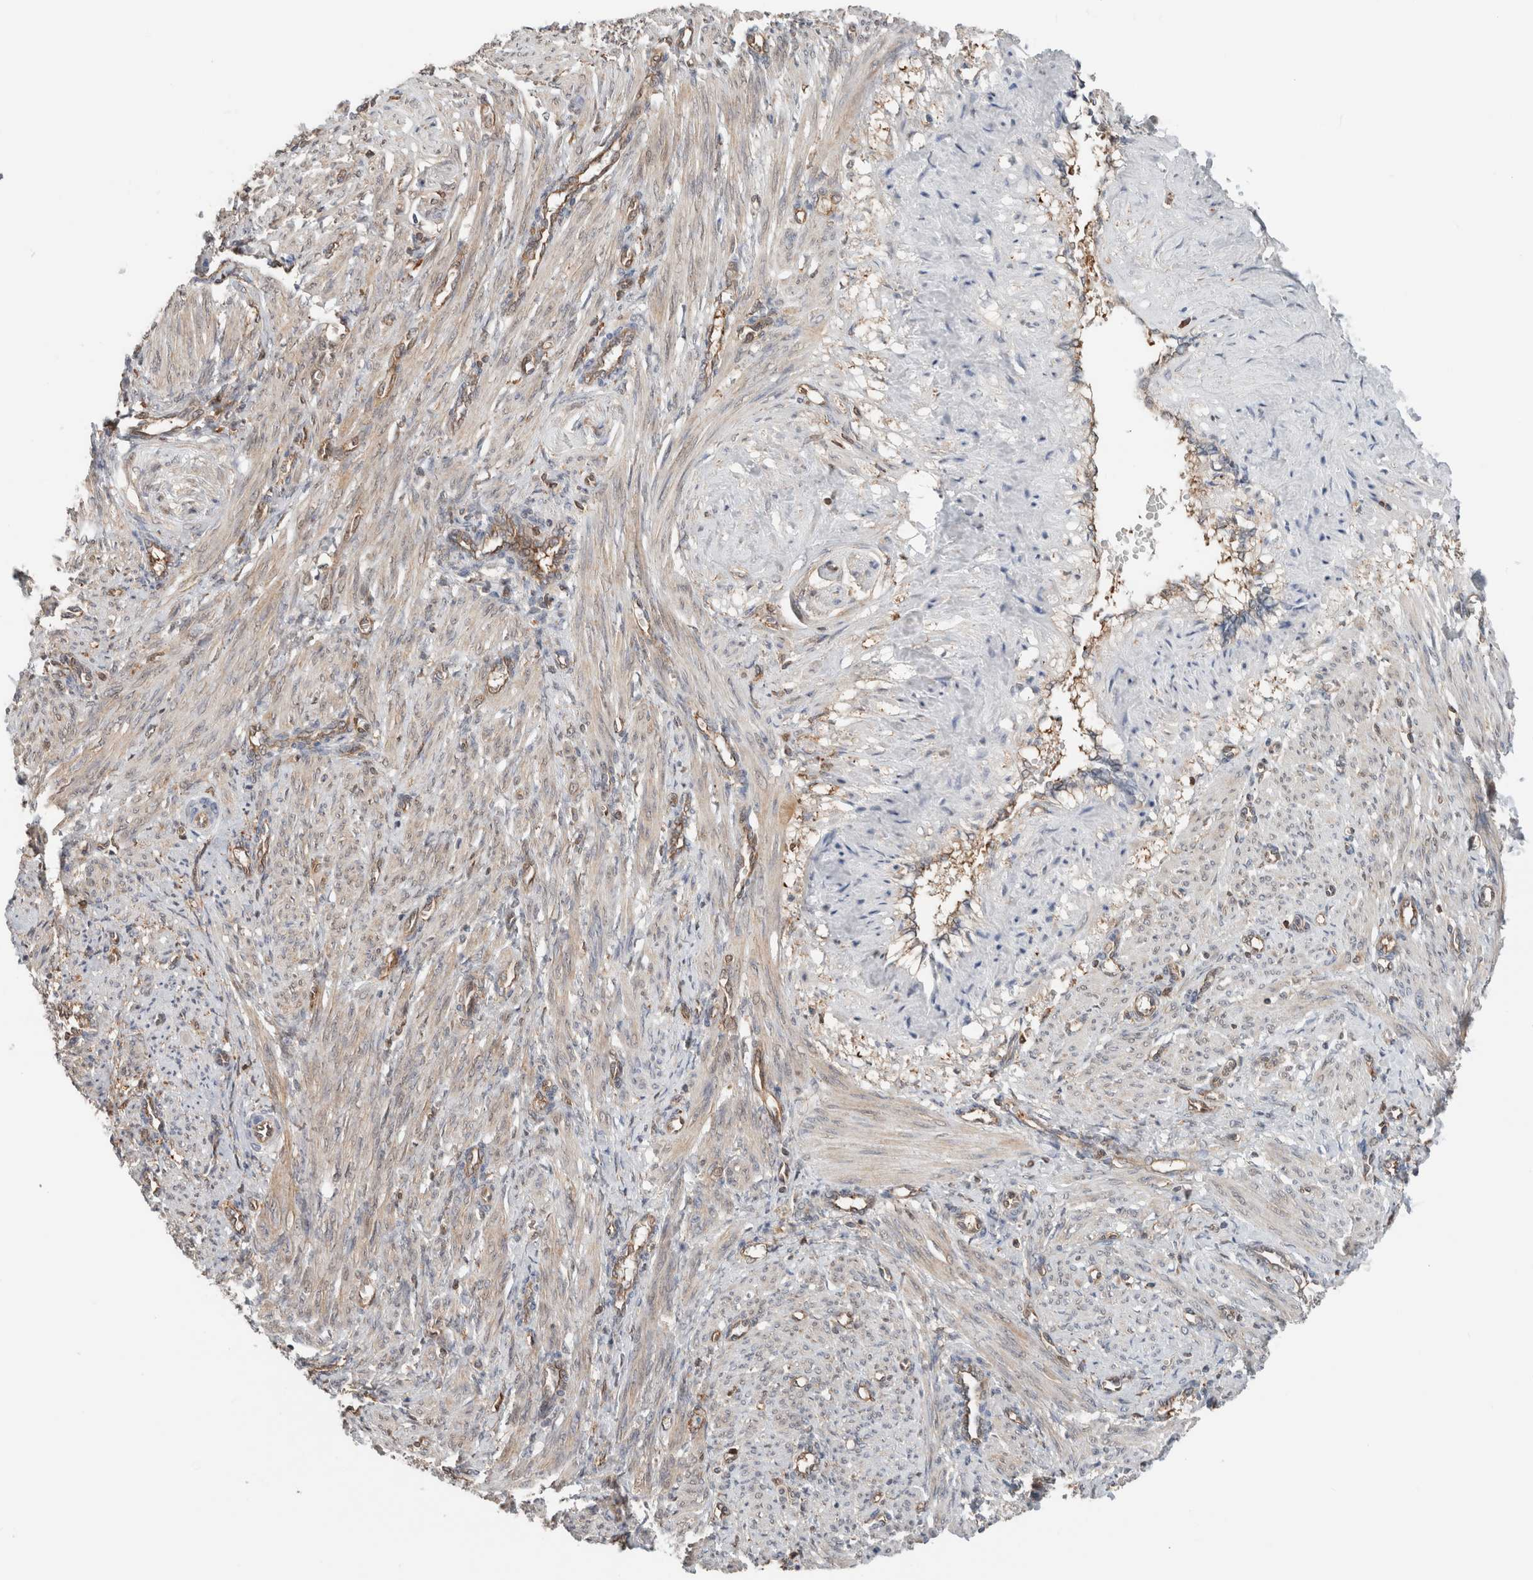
{"staining": {"intensity": "weak", "quantity": "25%-75%", "location": "cytoplasmic/membranous"}, "tissue": "smooth muscle", "cell_type": "Smooth muscle cells", "image_type": "normal", "snomed": [{"axis": "morphology", "description": "Normal tissue, NOS"}, {"axis": "topography", "description": "Endometrium"}], "caption": "Brown immunohistochemical staining in benign human smooth muscle exhibits weak cytoplasmic/membranous staining in approximately 25%-75% of smooth muscle cells.", "gene": "XPNPEP1", "patient": {"sex": "female", "age": 33}}